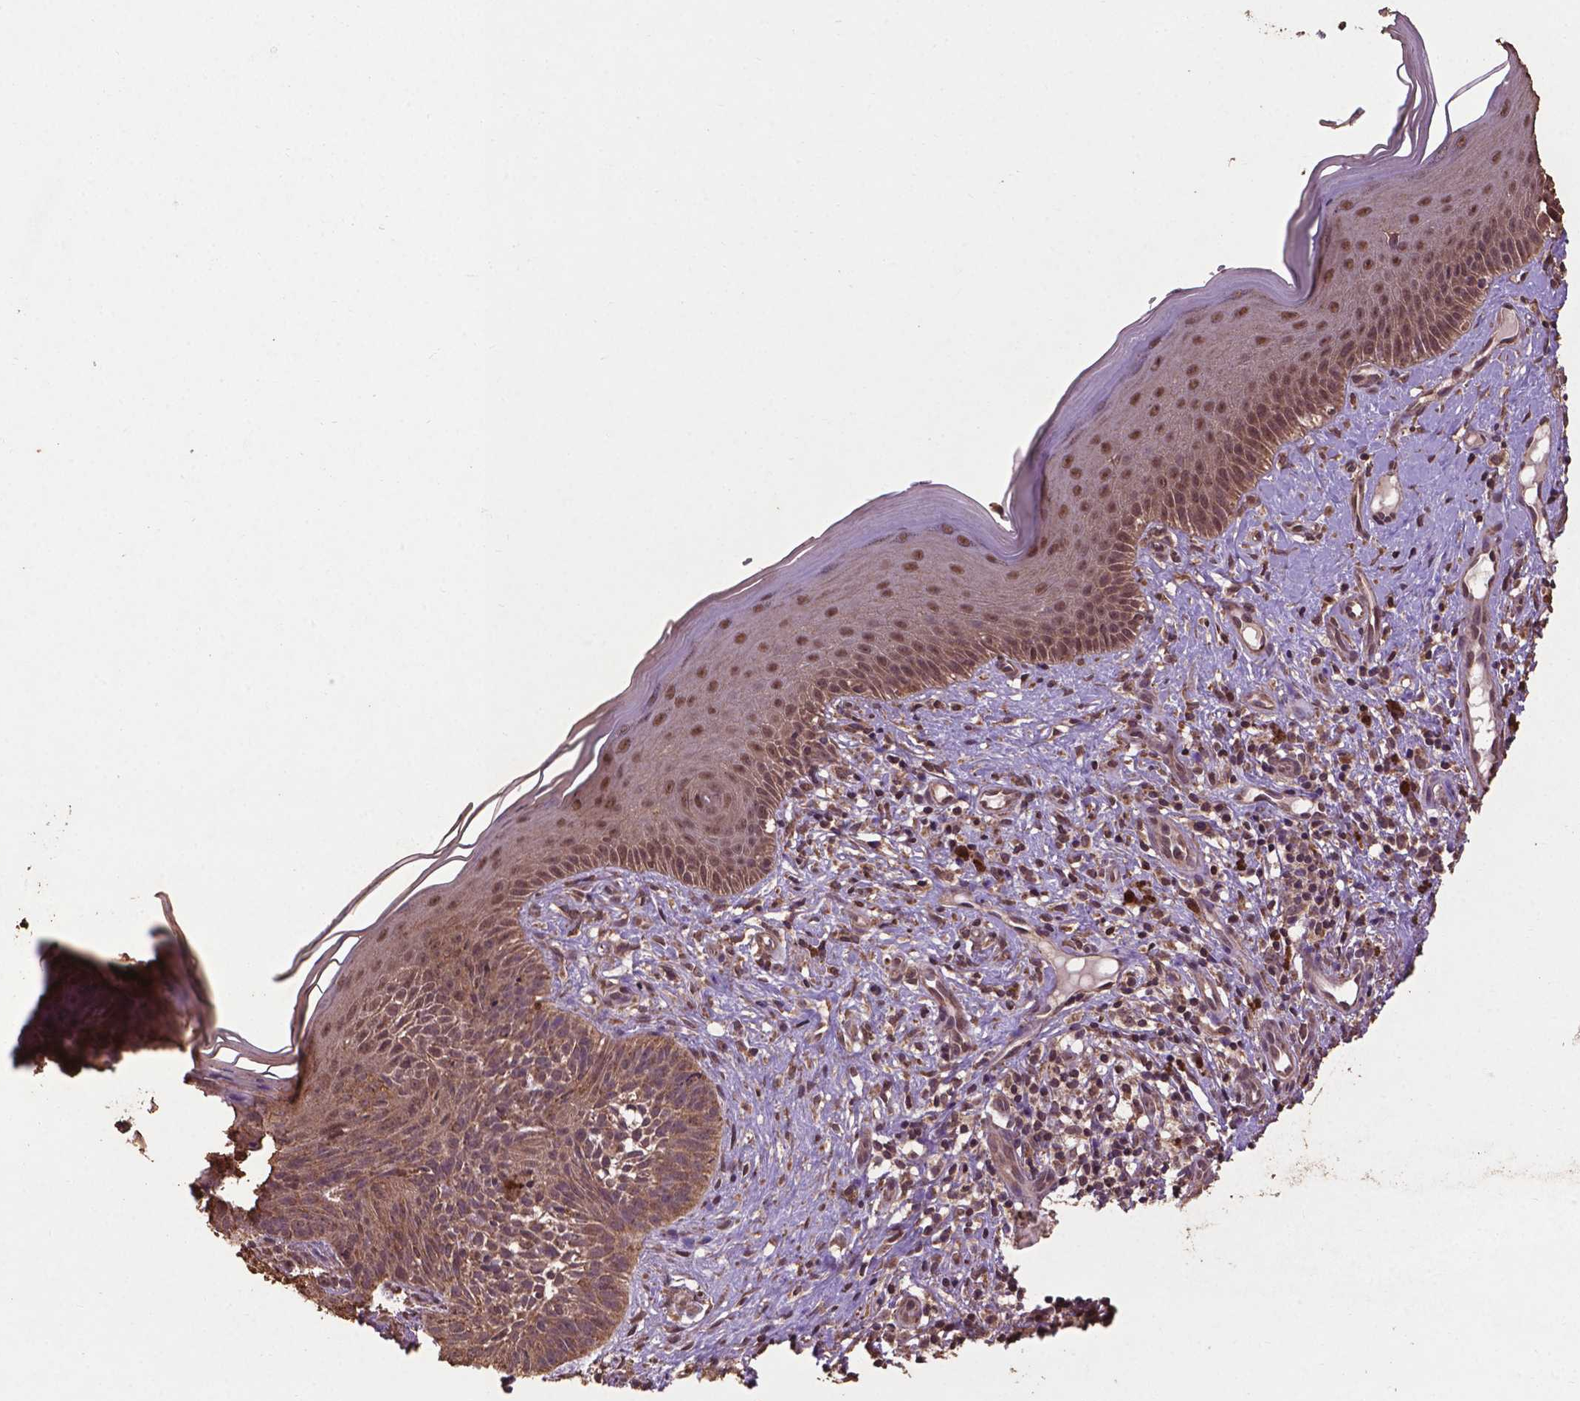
{"staining": {"intensity": "moderate", "quantity": ">75%", "location": "cytoplasmic/membranous,nuclear"}, "tissue": "skin cancer", "cell_type": "Tumor cells", "image_type": "cancer", "snomed": [{"axis": "morphology", "description": "Basal cell carcinoma"}, {"axis": "topography", "description": "Skin"}], "caption": "Human skin basal cell carcinoma stained with a protein marker demonstrates moderate staining in tumor cells.", "gene": "DCAF1", "patient": {"sex": "male", "age": 79}}